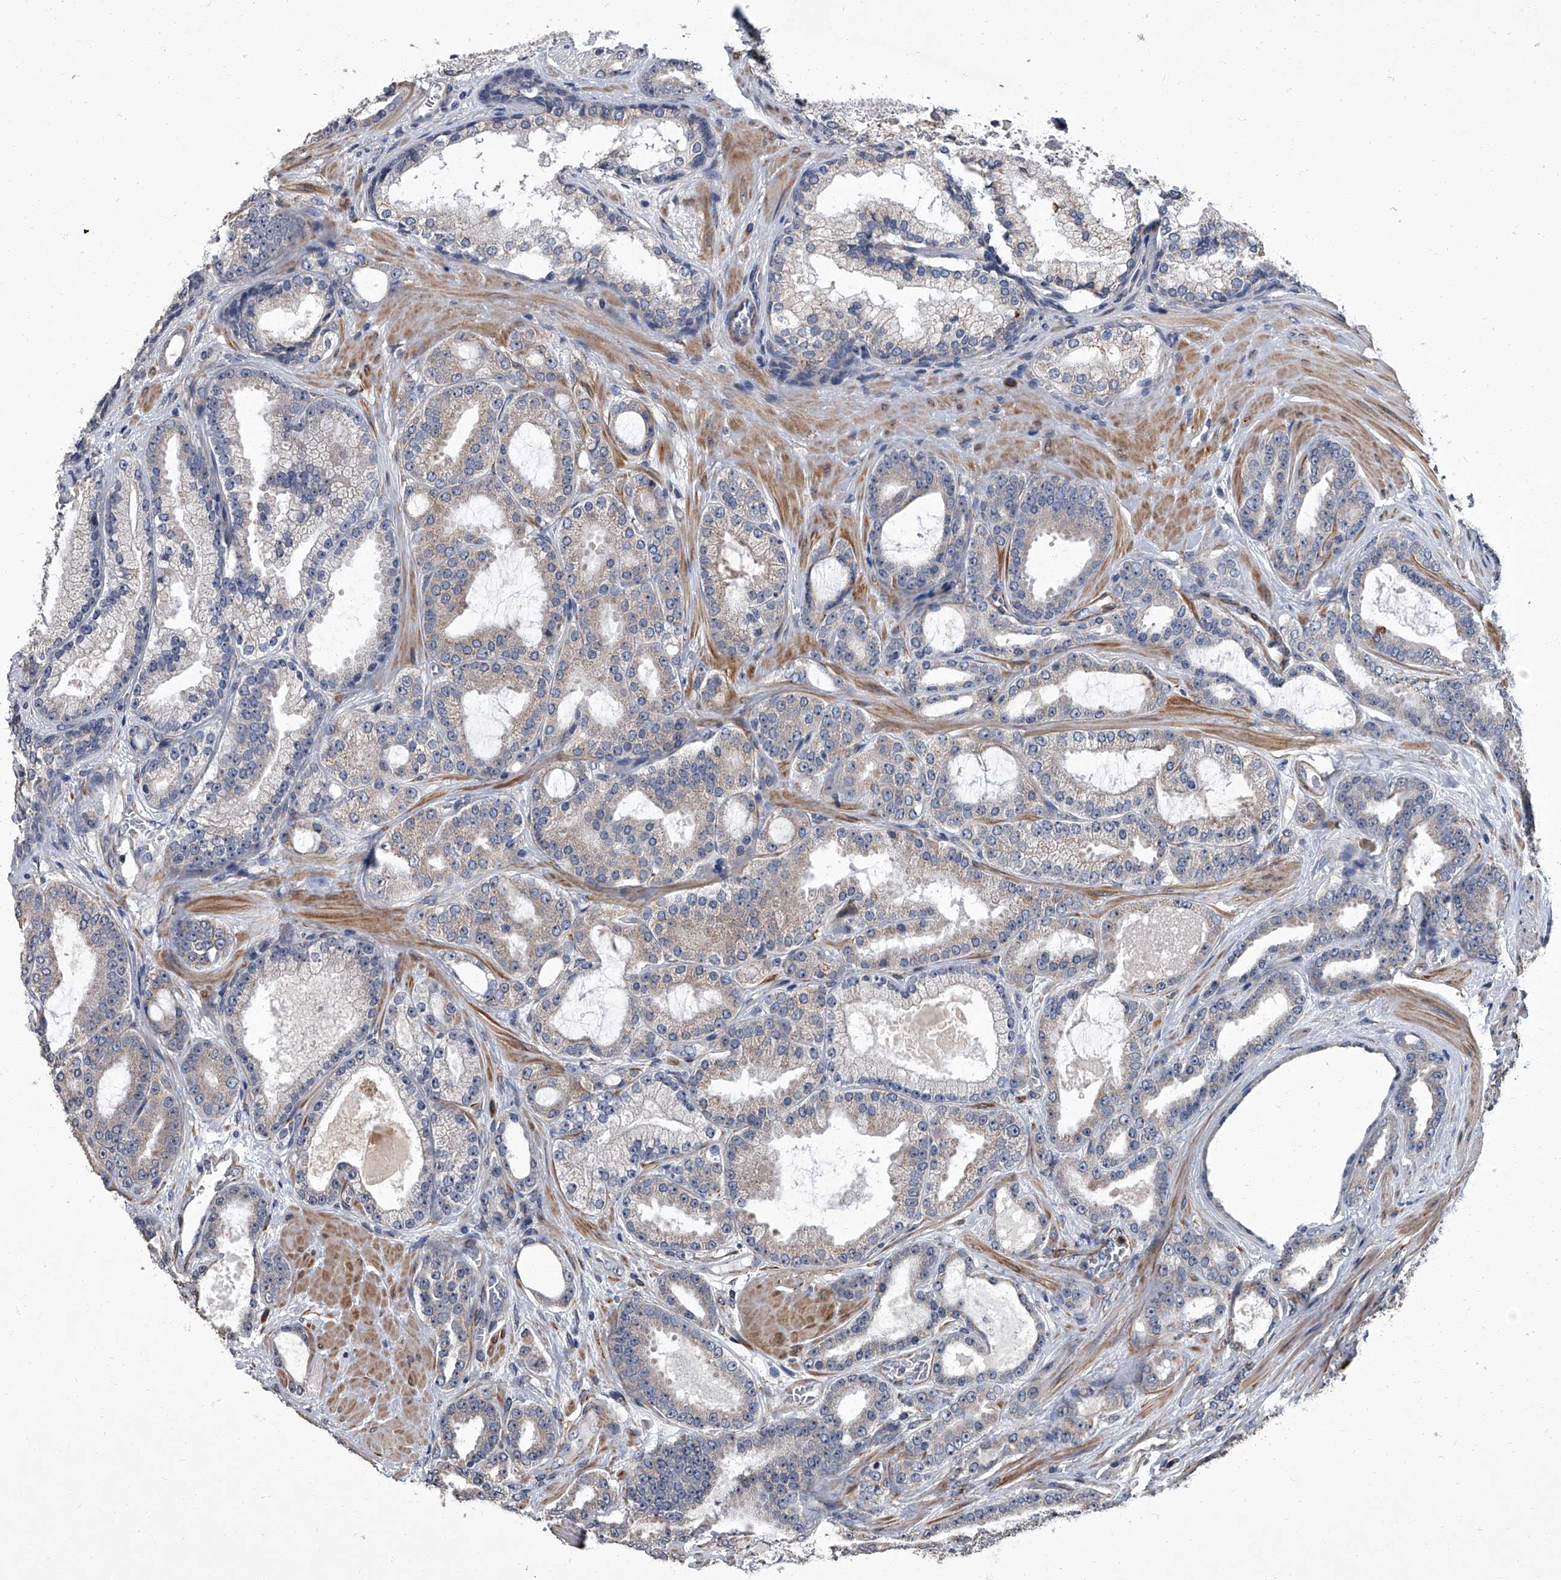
{"staining": {"intensity": "negative", "quantity": "none", "location": "none"}, "tissue": "prostate cancer", "cell_type": "Tumor cells", "image_type": "cancer", "snomed": [{"axis": "morphology", "description": "Adenocarcinoma, High grade"}, {"axis": "topography", "description": "Prostate"}], "caption": "A micrograph of prostate cancer stained for a protein exhibits no brown staining in tumor cells.", "gene": "SIRT4", "patient": {"sex": "male", "age": 60}}